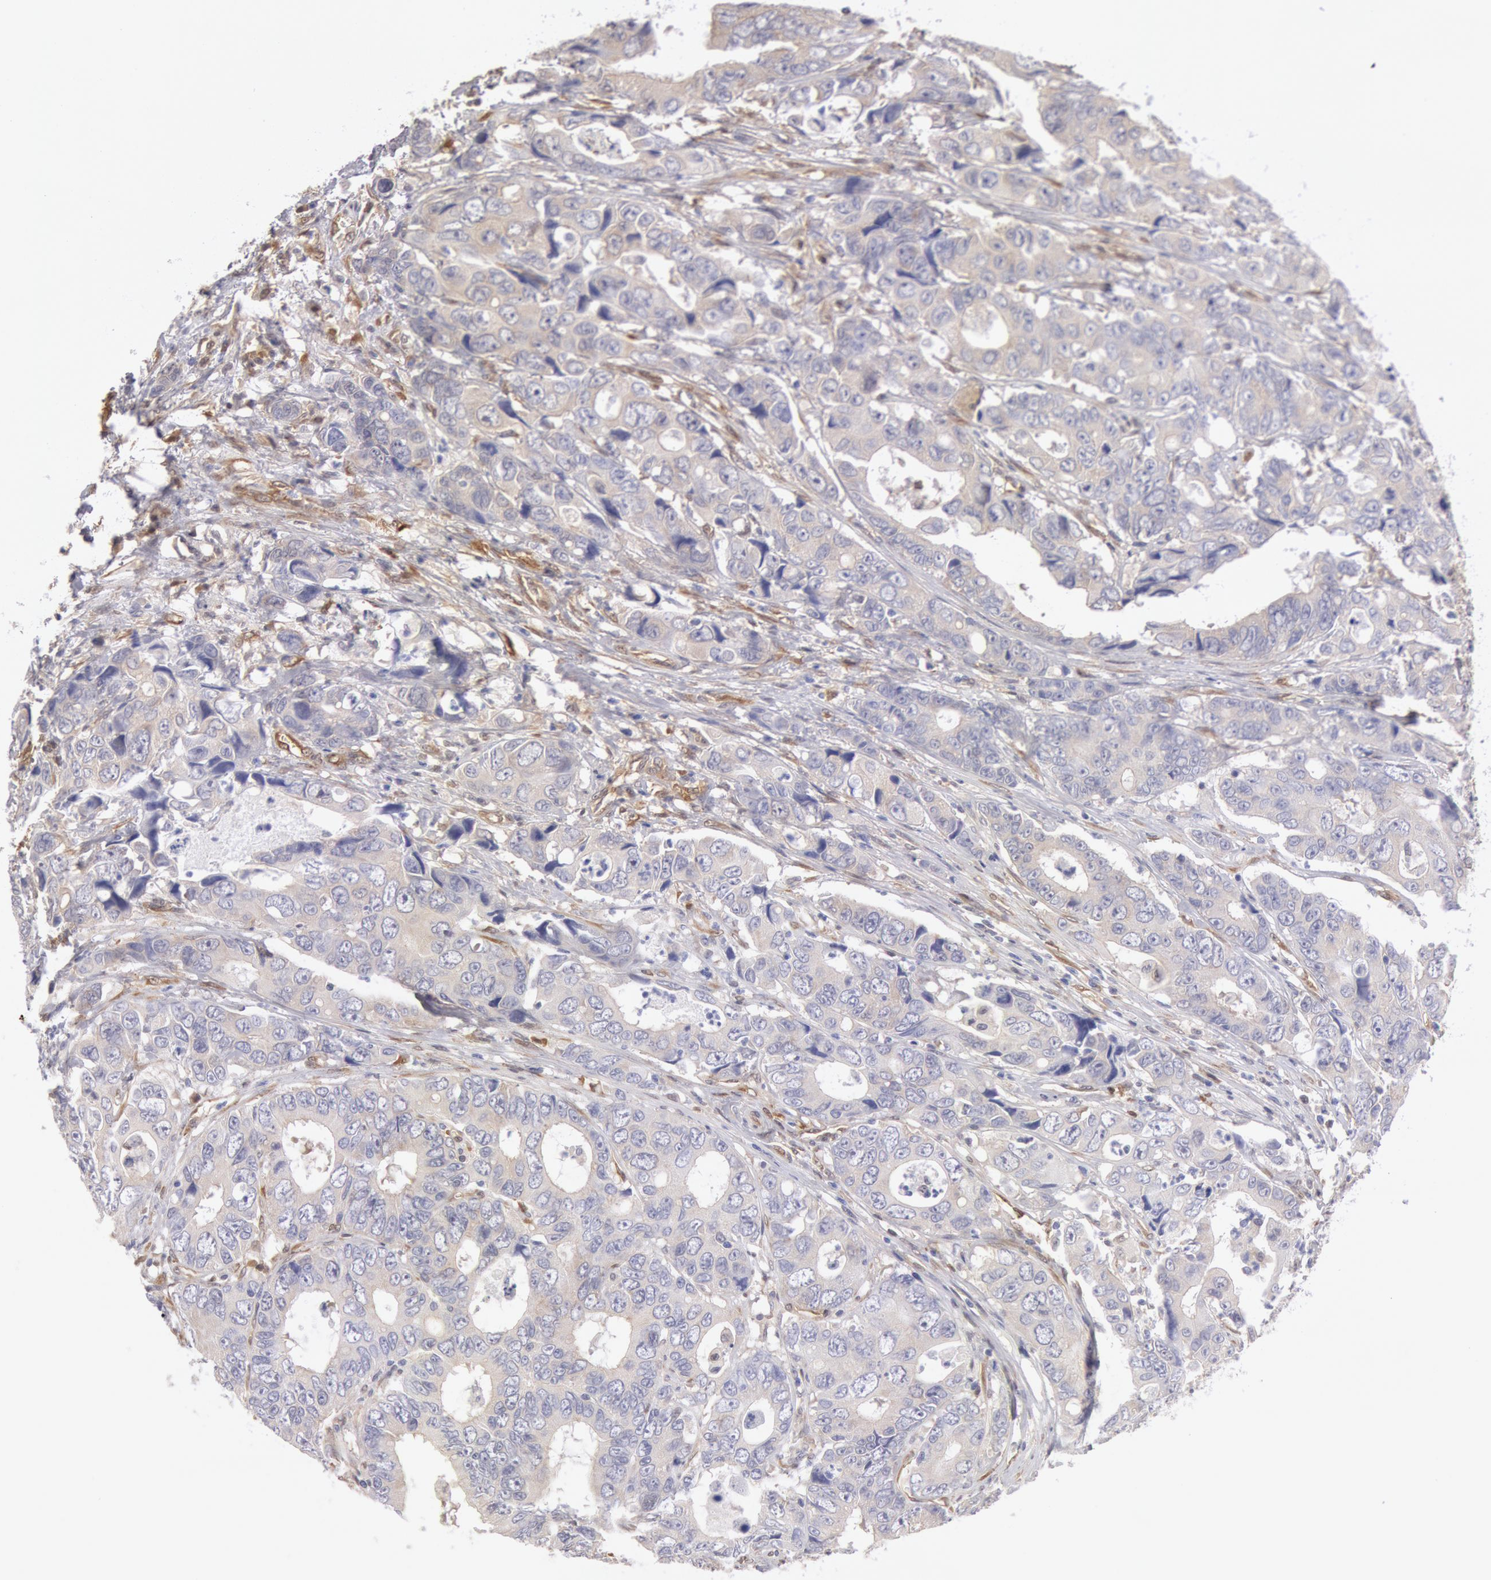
{"staining": {"intensity": "negative", "quantity": "none", "location": "none"}, "tissue": "colorectal cancer", "cell_type": "Tumor cells", "image_type": "cancer", "snomed": [{"axis": "morphology", "description": "Adenocarcinoma, NOS"}, {"axis": "topography", "description": "Rectum"}], "caption": "Tumor cells are negative for brown protein staining in adenocarcinoma (colorectal).", "gene": "CCDC50", "patient": {"sex": "female", "age": 67}}